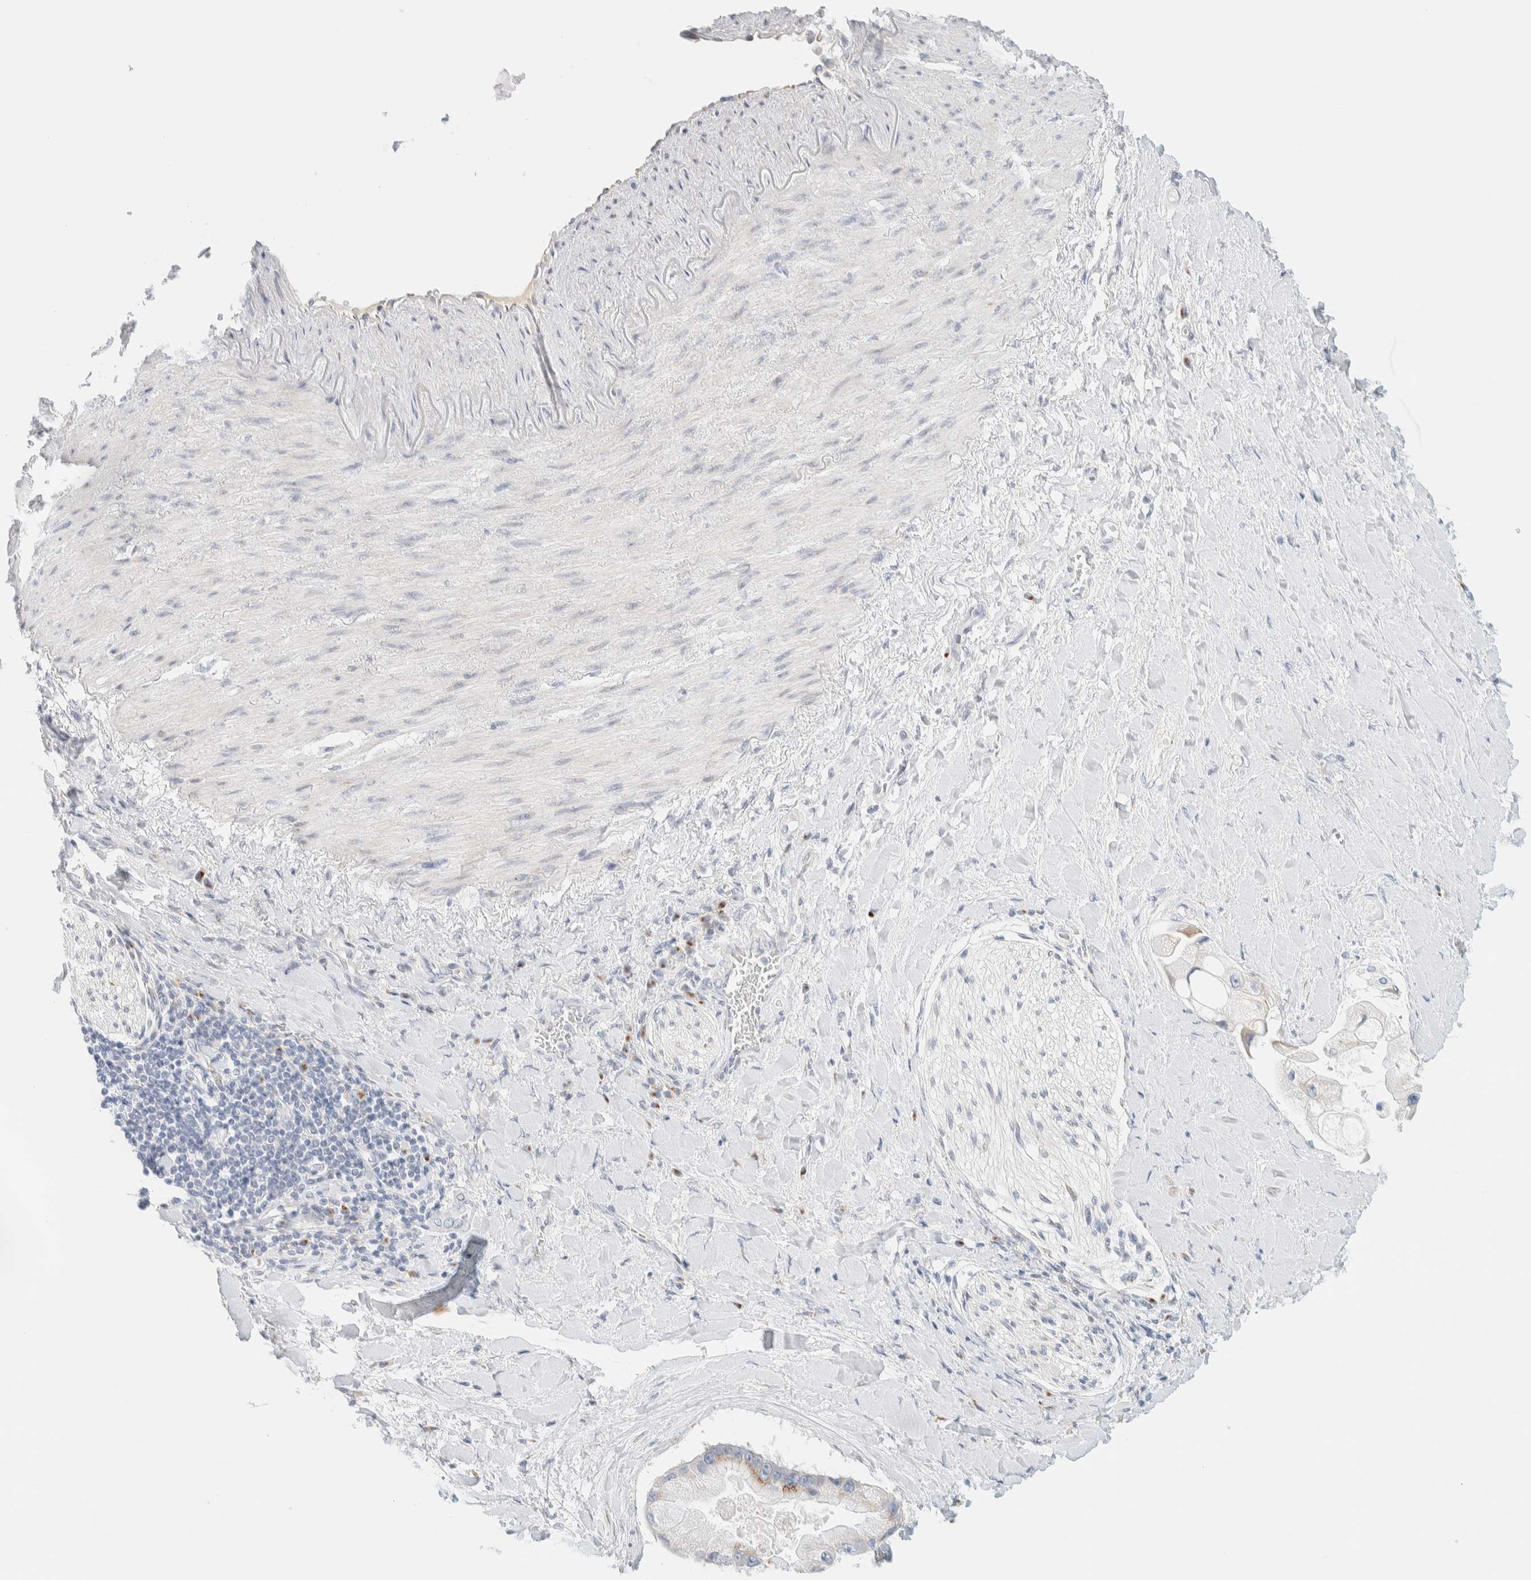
{"staining": {"intensity": "moderate", "quantity": "<25%", "location": "cytoplasmic/membranous"}, "tissue": "liver cancer", "cell_type": "Tumor cells", "image_type": "cancer", "snomed": [{"axis": "morphology", "description": "Cholangiocarcinoma"}, {"axis": "topography", "description": "Liver"}], "caption": "Approximately <25% of tumor cells in liver cancer (cholangiocarcinoma) exhibit moderate cytoplasmic/membranous protein positivity as visualized by brown immunohistochemical staining.", "gene": "SPNS3", "patient": {"sex": "male", "age": 50}}